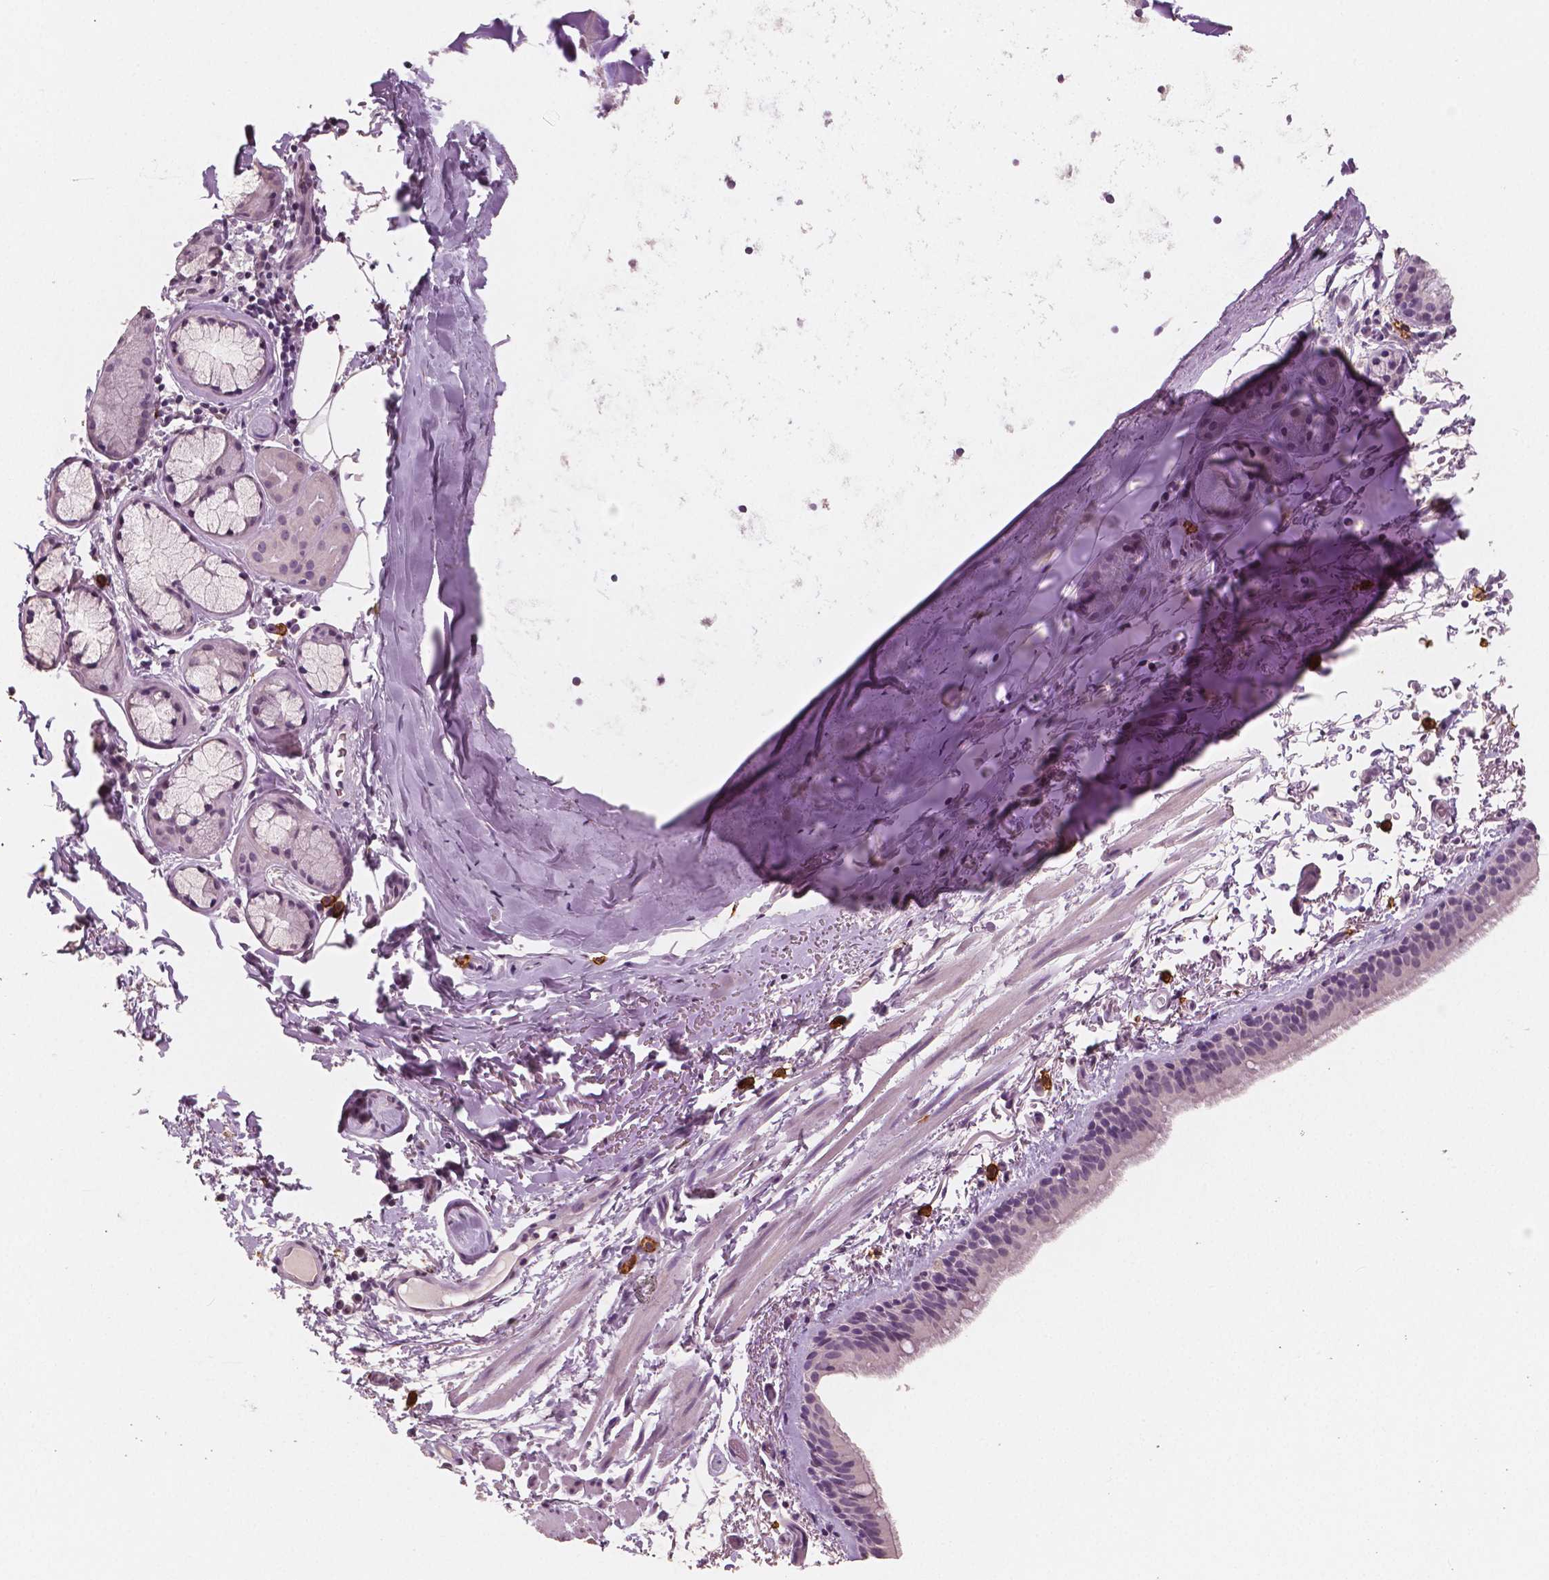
{"staining": {"intensity": "negative", "quantity": "none", "location": "none"}, "tissue": "bronchus", "cell_type": "Respiratory epithelial cells", "image_type": "normal", "snomed": [{"axis": "morphology", "description": "Normal tissue, NOS"}, {"axis": "topography", "description": "Bronchus"}], "caption": "Bronchus stained for a protein using IHC displays no staining respiratory epithelial cells.", "gene": "KIT", "patient": {"sex": "female", "age": 61}}